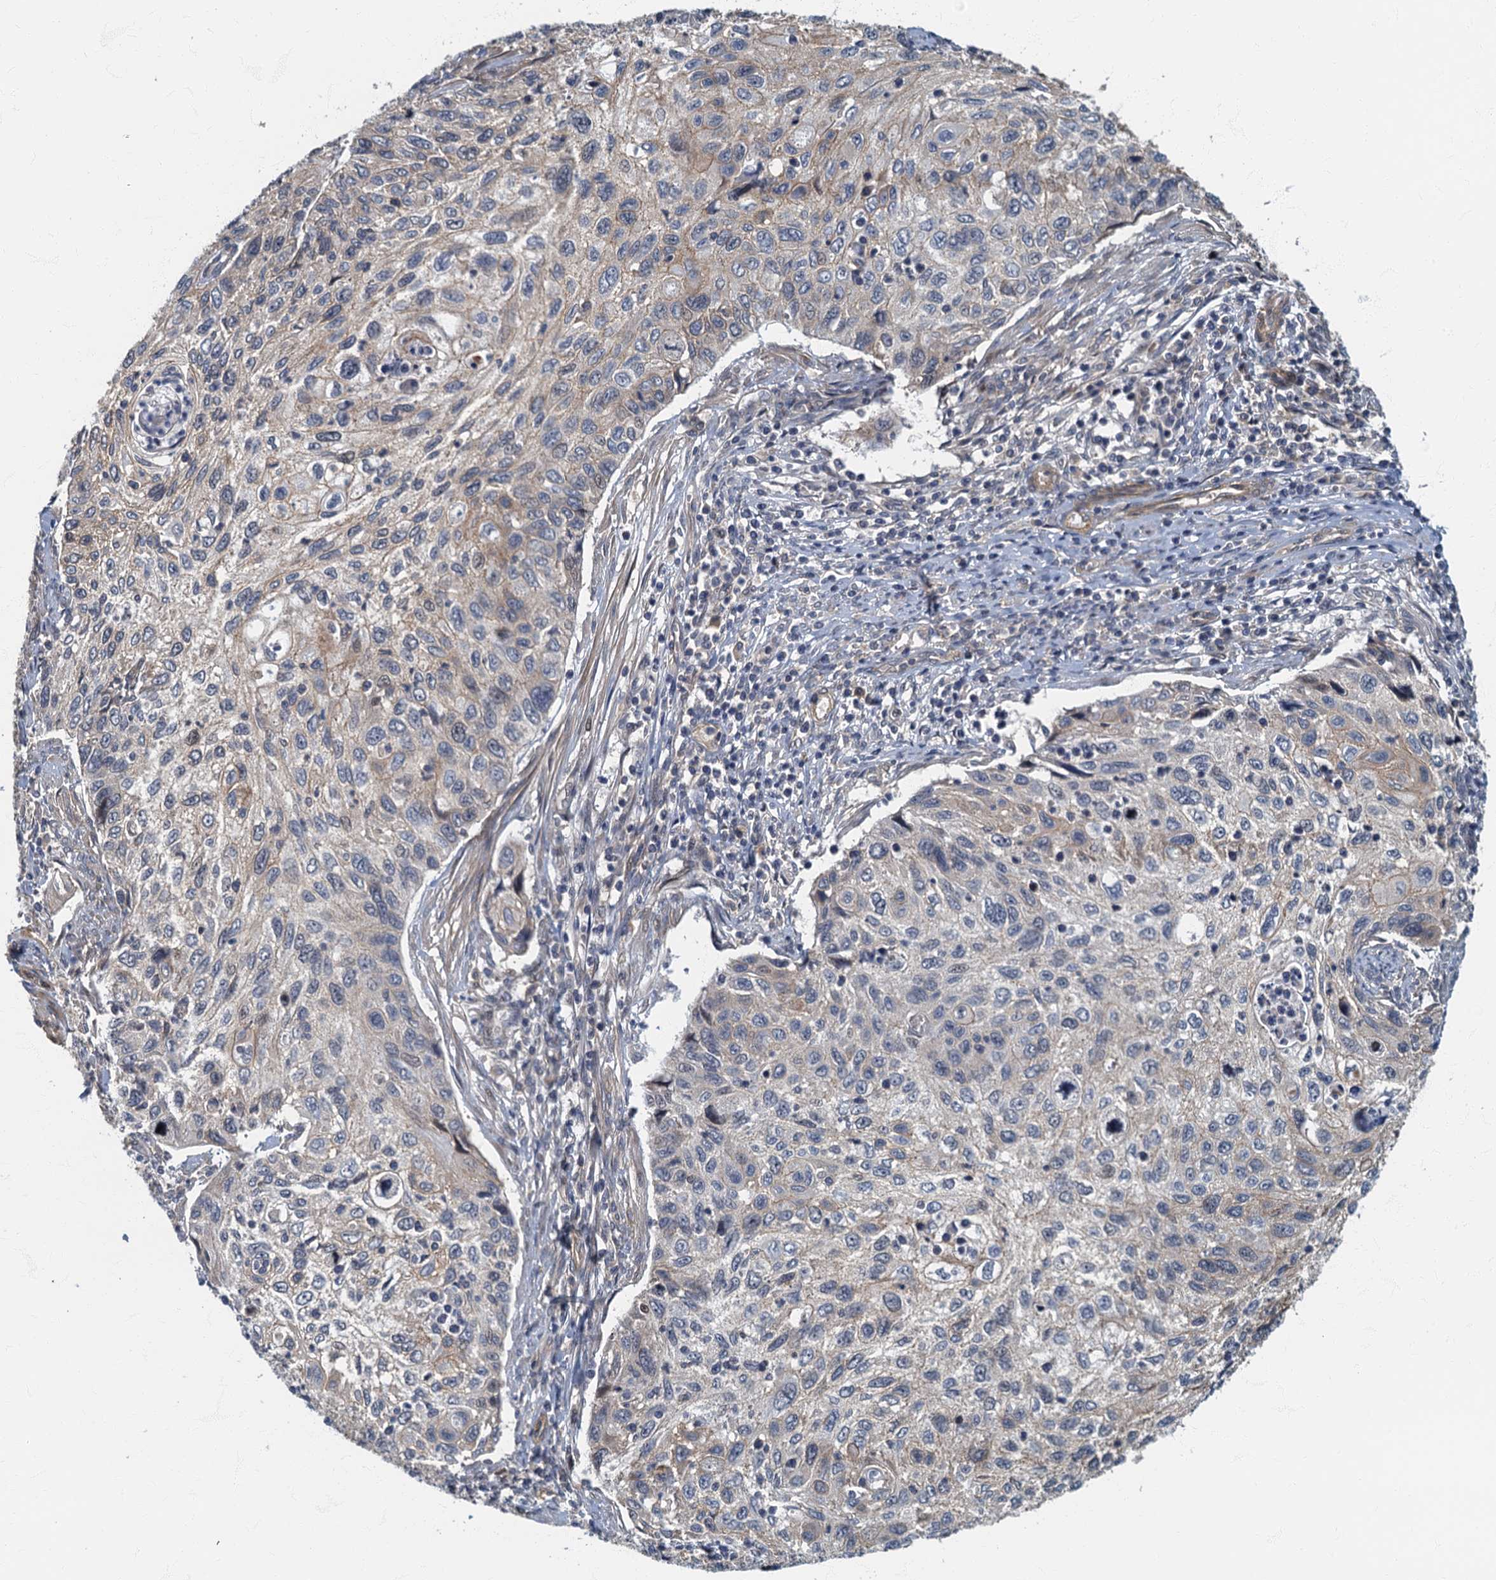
{"staining": {"intensity": "weak", "quantity": "<25%", "location": "cytoplasmic/membranous"}, "tissue": "cervical cancer", "cell_type": "Tumor cells", "image_type": "cancer", "snomed": [{"axis": "morphology", "description": "Squamous cell carcinoma, NOS"}, {"axis": "topography", "description": "Cervix"}], "caption": "DAB immunohistochemical staining of cervical cancer reveals no significant positivity in tumor cells. The staining is performed using DAB brown chromogen with nuclei counter-stained in using hematoxylin.", "gene": "CKAP2L", "patient": {"sex": "female", "age": 70}}